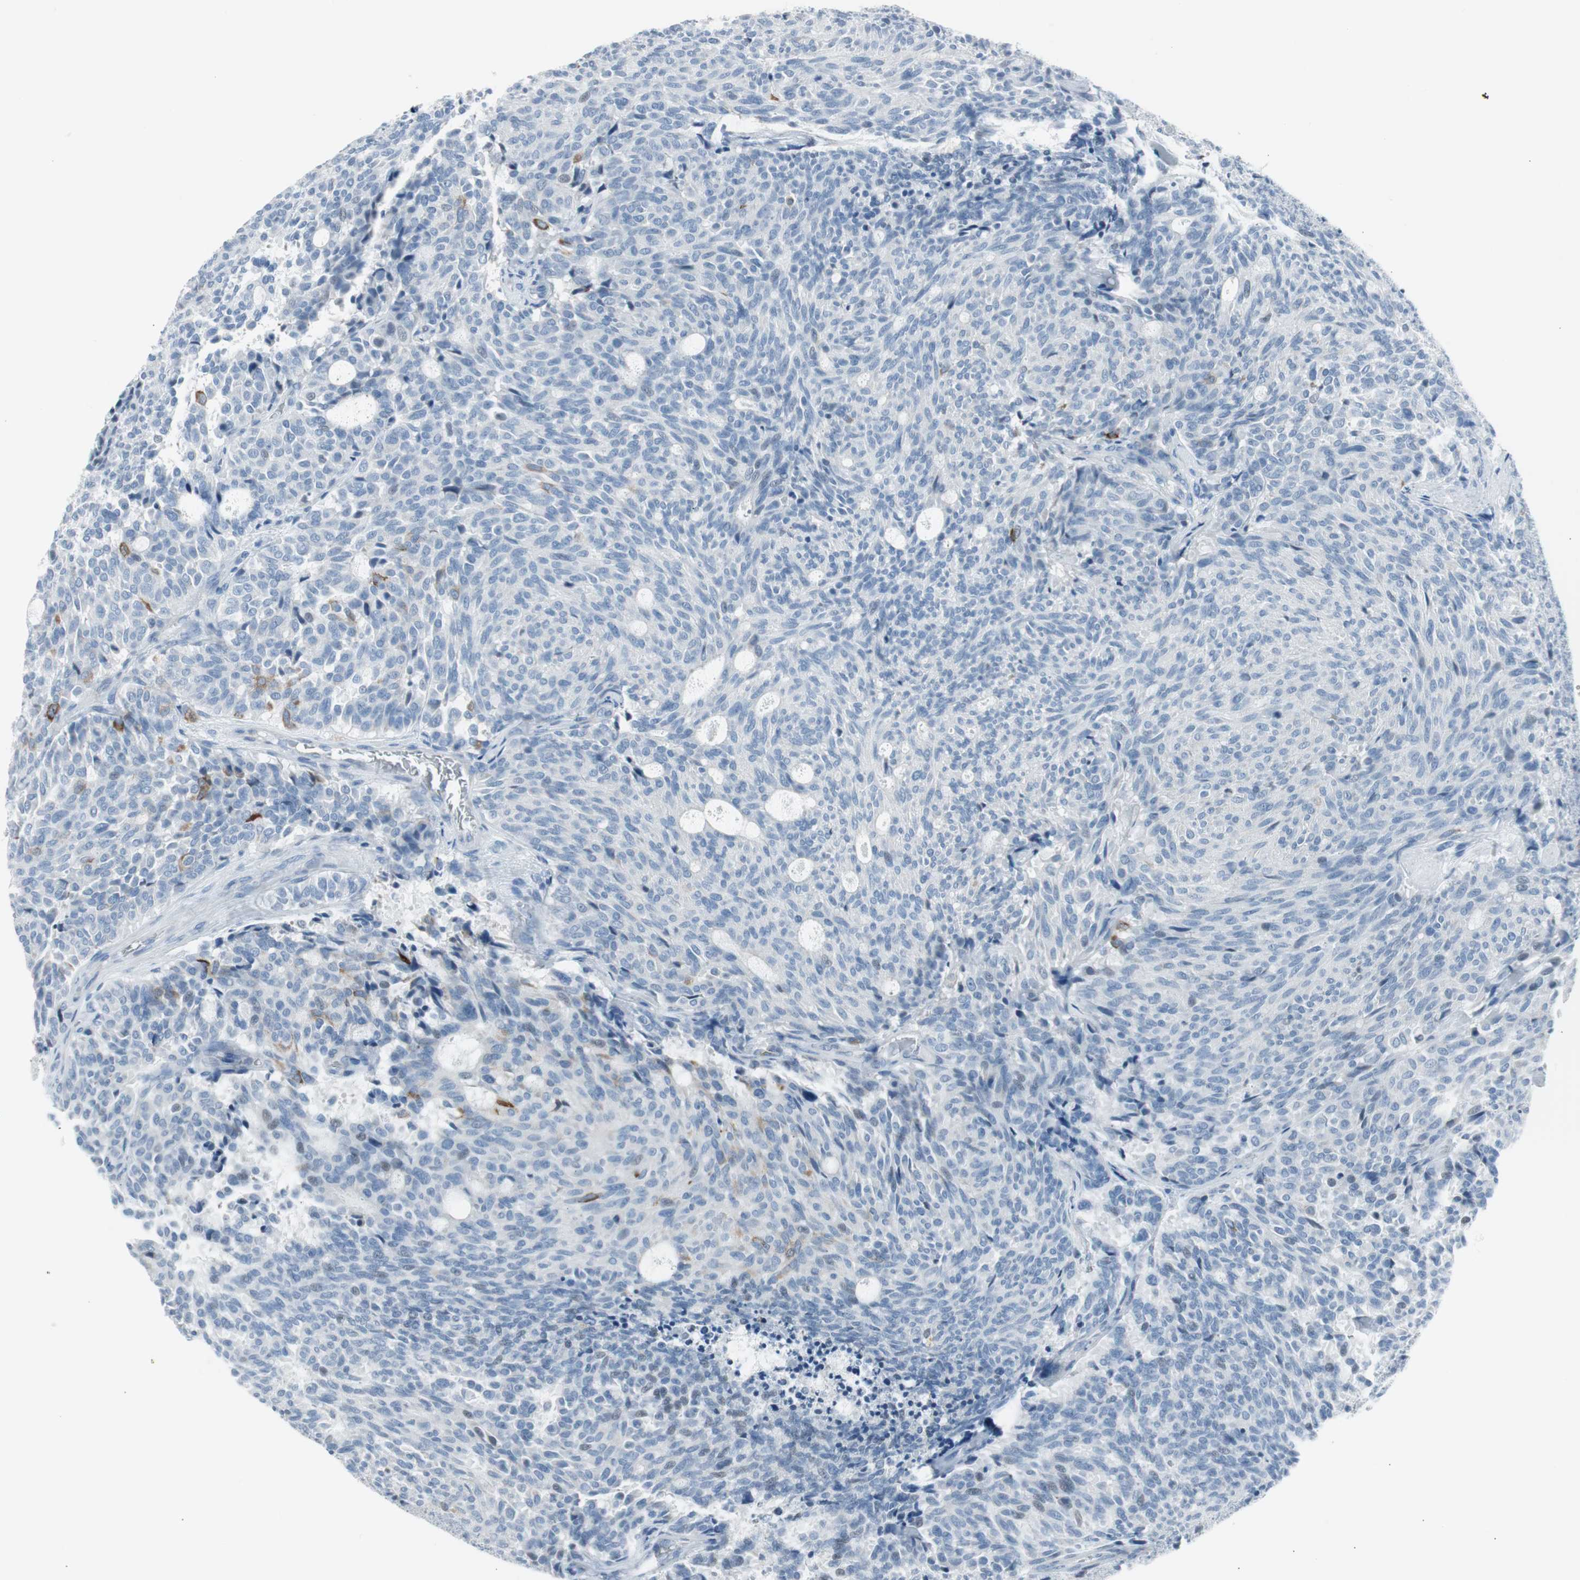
{"staining": {"intensity": "weak", "quantity": "<25%", "location": "cytoplasmic/membranous,nuclear"}, "tissue": "carcinoid", "cell_type": "Tumor cells", "image_type": "cancer", "snomed": [{"axis": "morphology", "description": "Carcinoid, malignant, NOS"}, {"axis": "topography", "description": "Pancreas"}], "caption": "DAB immunohistochemical staining of human carcinoid exhibits no significant expression in tumor cells.", "gene": "AGR2", "patient": {"sex": "female", "age": 54}}